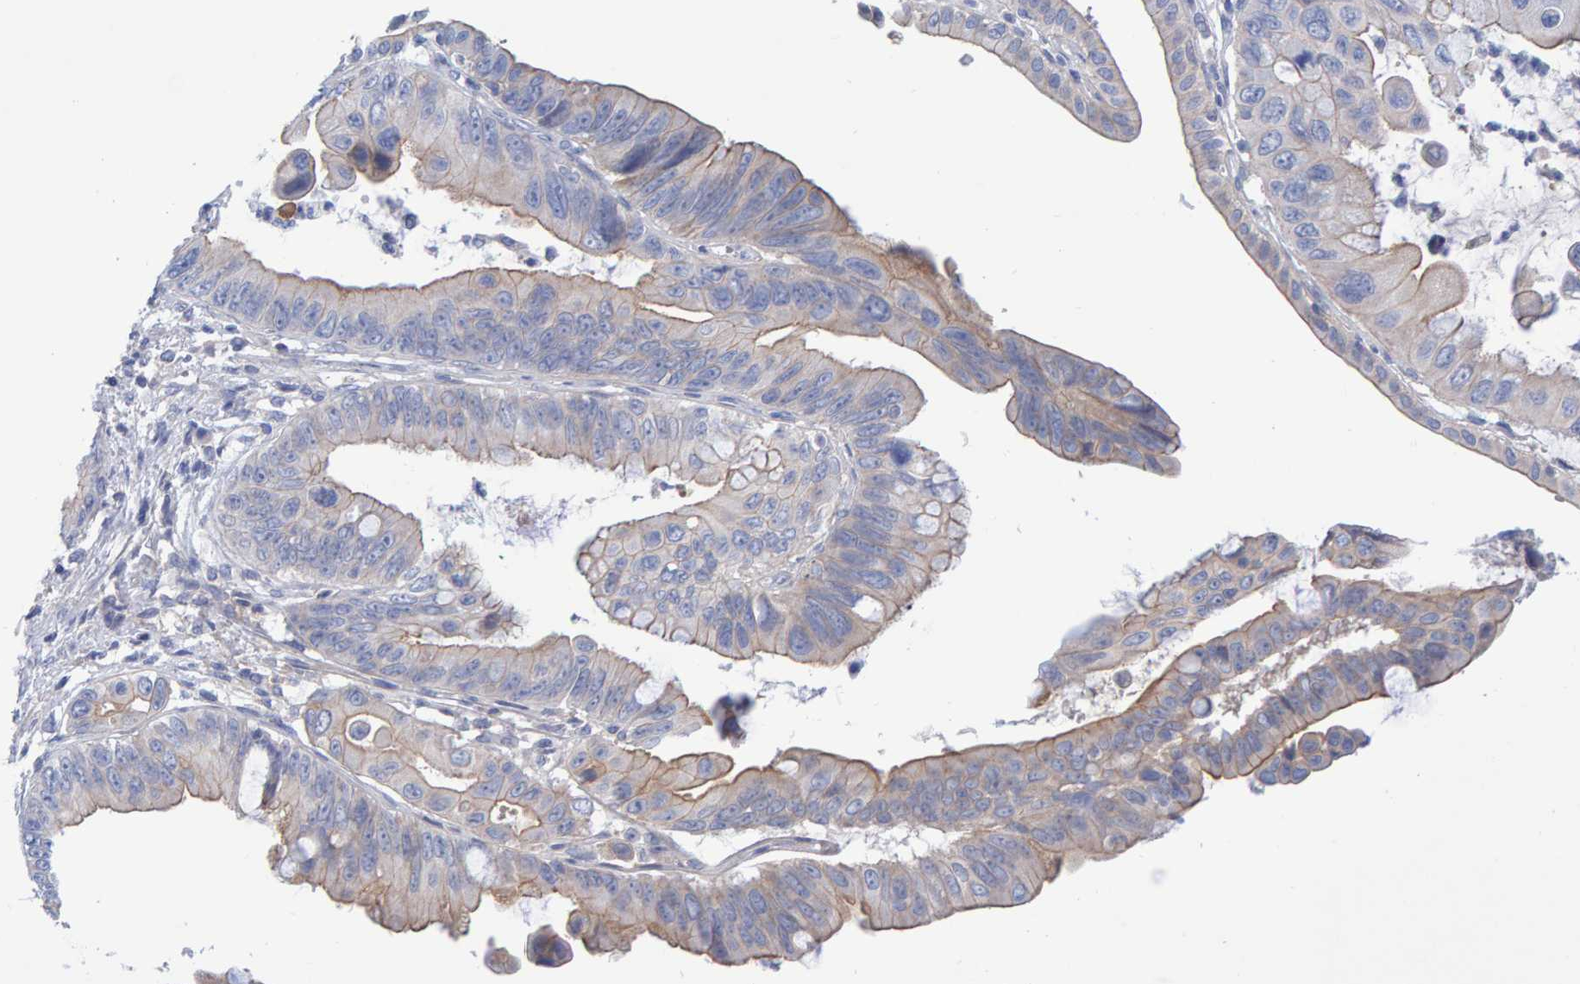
{"staining": {"intensity": "weak", "quantity": "25%-75%", "location": "cytoplasmic/membranous"}, "tissue": "pancreatic cancer", "cell_type": "Tumor cells", "image_type": "cancer", "snomed": [{"axis": "morphology", "description": "Adenocarcinoma, NOS"}, {"axis": "topography", "description": "Pancreas"}], "caption": "An image of human pancreatic cancer (adenocarcinoma) stained for a protein displays weak cytoplasmic/membranous brown staining in tumor cells.", "gene": "EFR3A", "patient": {"sex": "female", "age": 72}}